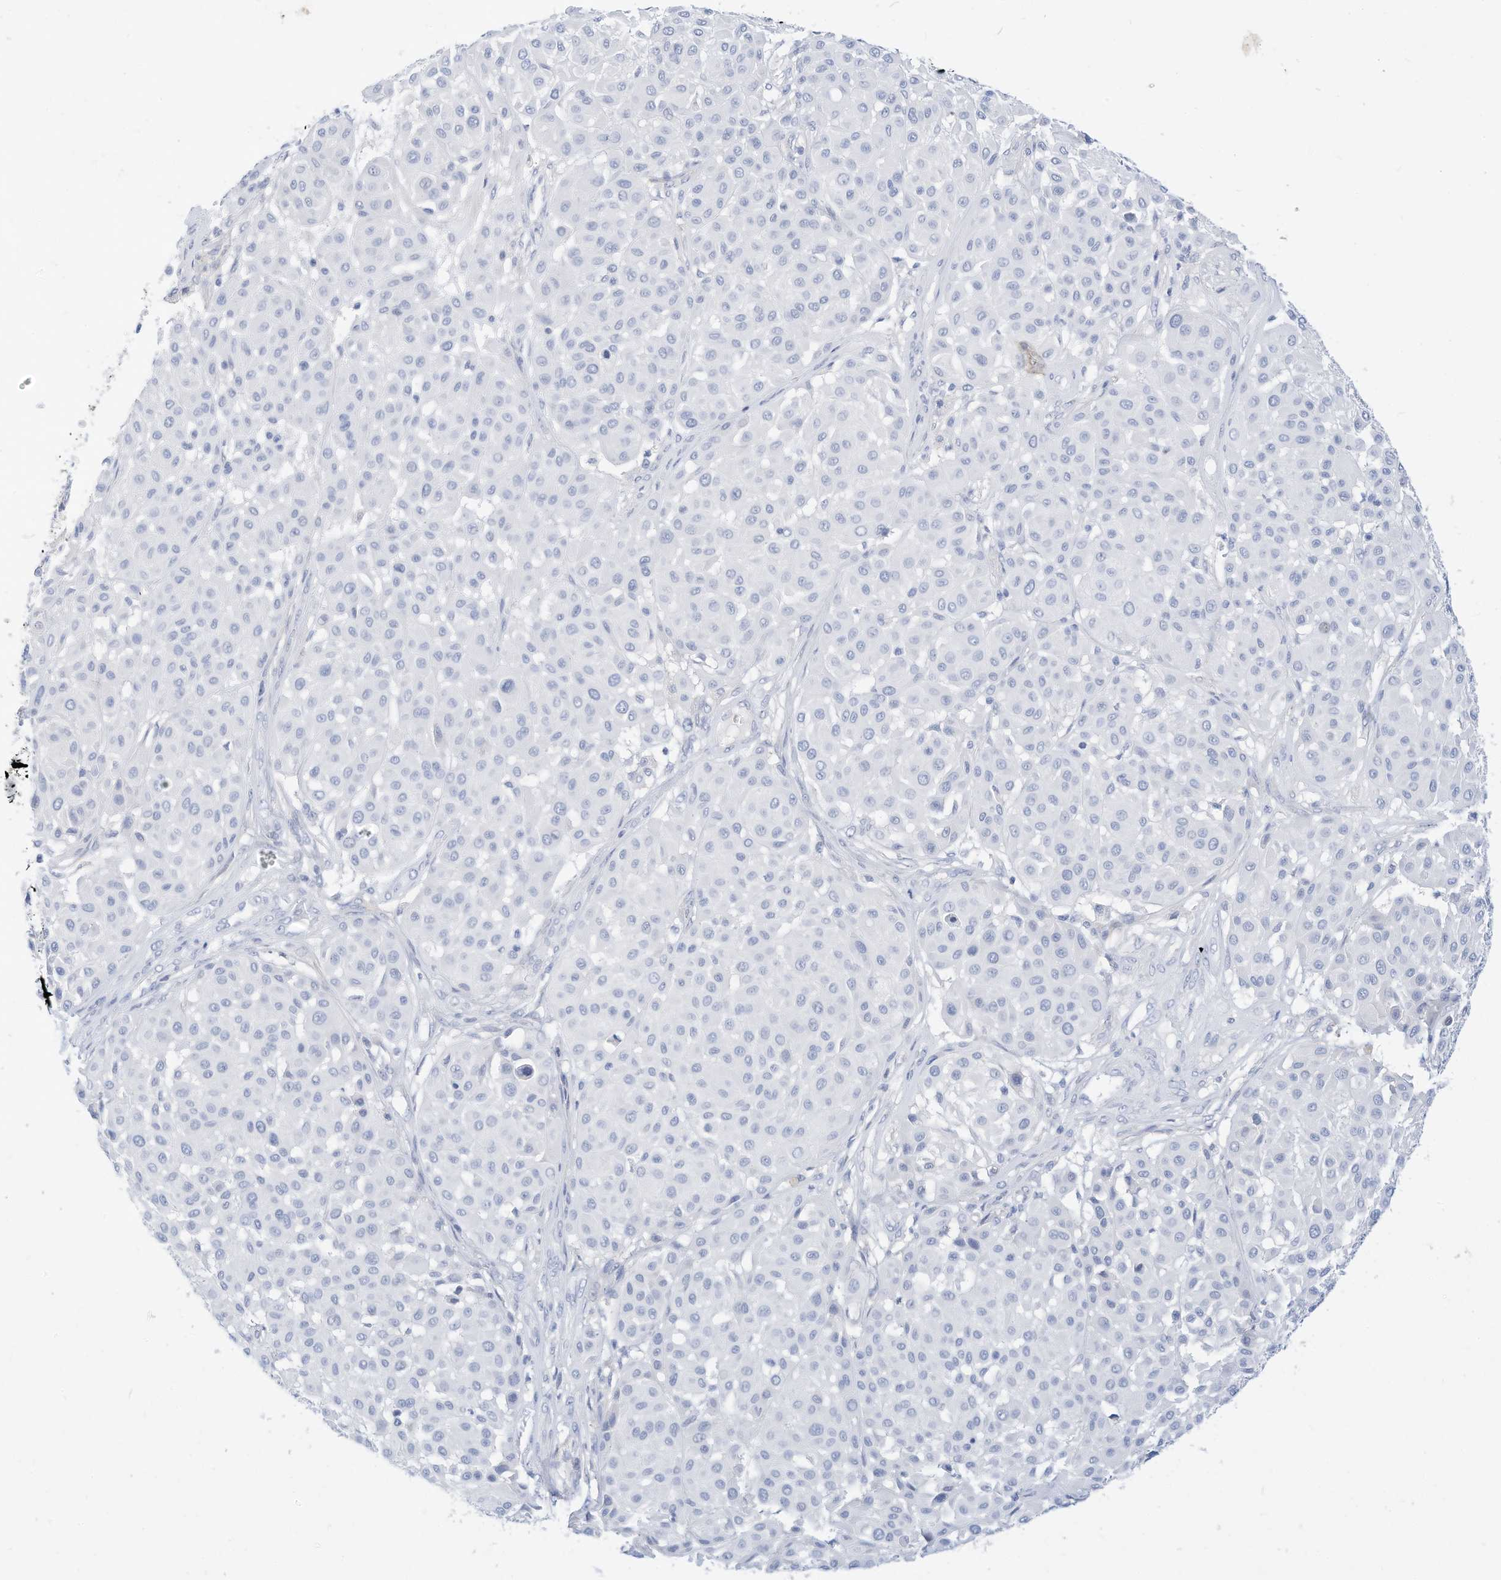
{"staining": {"intensity": "negative", "quantity": "none", "location": "none"}, "tissue": "melanoma", "cell_type": "Tumor cells", "image_type": "cancer", "snomed": [{"axis": "morphology", "description": "Malignant melanoma, Metastatic site"}, {"axis": "topography", "description": "Soft tissue"}], "caption": "DAB immunohistochemical staining of malignant melanoma (metastatic site) reveals no significant staining in tumor cells.", "gene": "SPOCD1", "patient": {"sex": "male", "age": 41}}